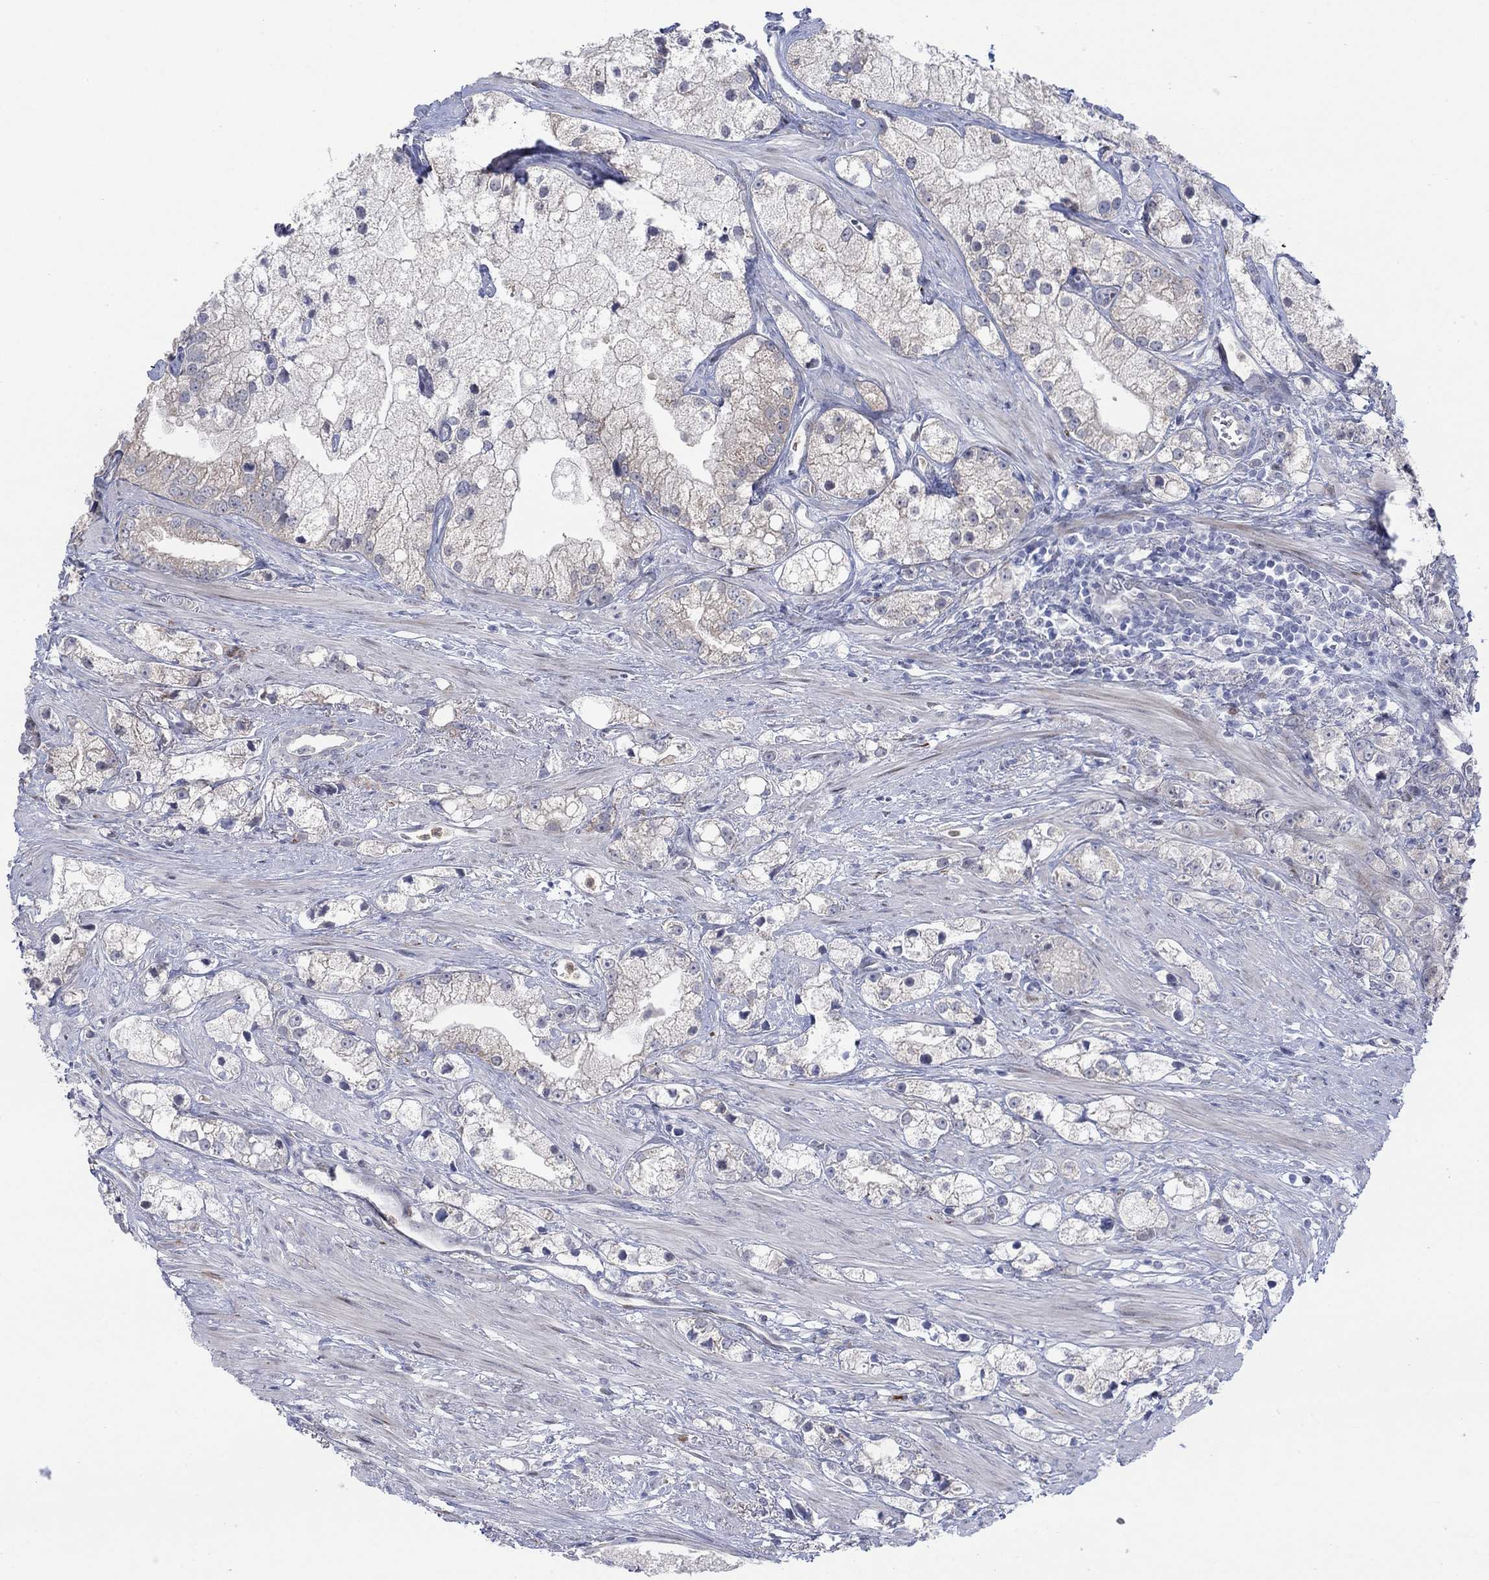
{"staining": {"intensity": "negative", "quantity": "none", "location": "none"}, "tissue": "prostate cancer", "cell_type": "Tumor cells", "image_type": "cancer", "snomed": [{"axis": "morphology", "description": "Adenocarcinoma, NOS"}, {"axis": "topography", "description": "Prostate and seminal vesicle, NOS"}, {"axis": "topography", "description": "Prostate"}], "caption": "A high-resolution micrograph shows immunohistochemistry (IHC) staining of prostate cancer (adenocarcinoma), which reveals no significant expression in tumor cells. (IHC, brightfield microscopy, high magnification).", "gene": "TTC21B", "patient": {"sex": "male", "age": 79}}